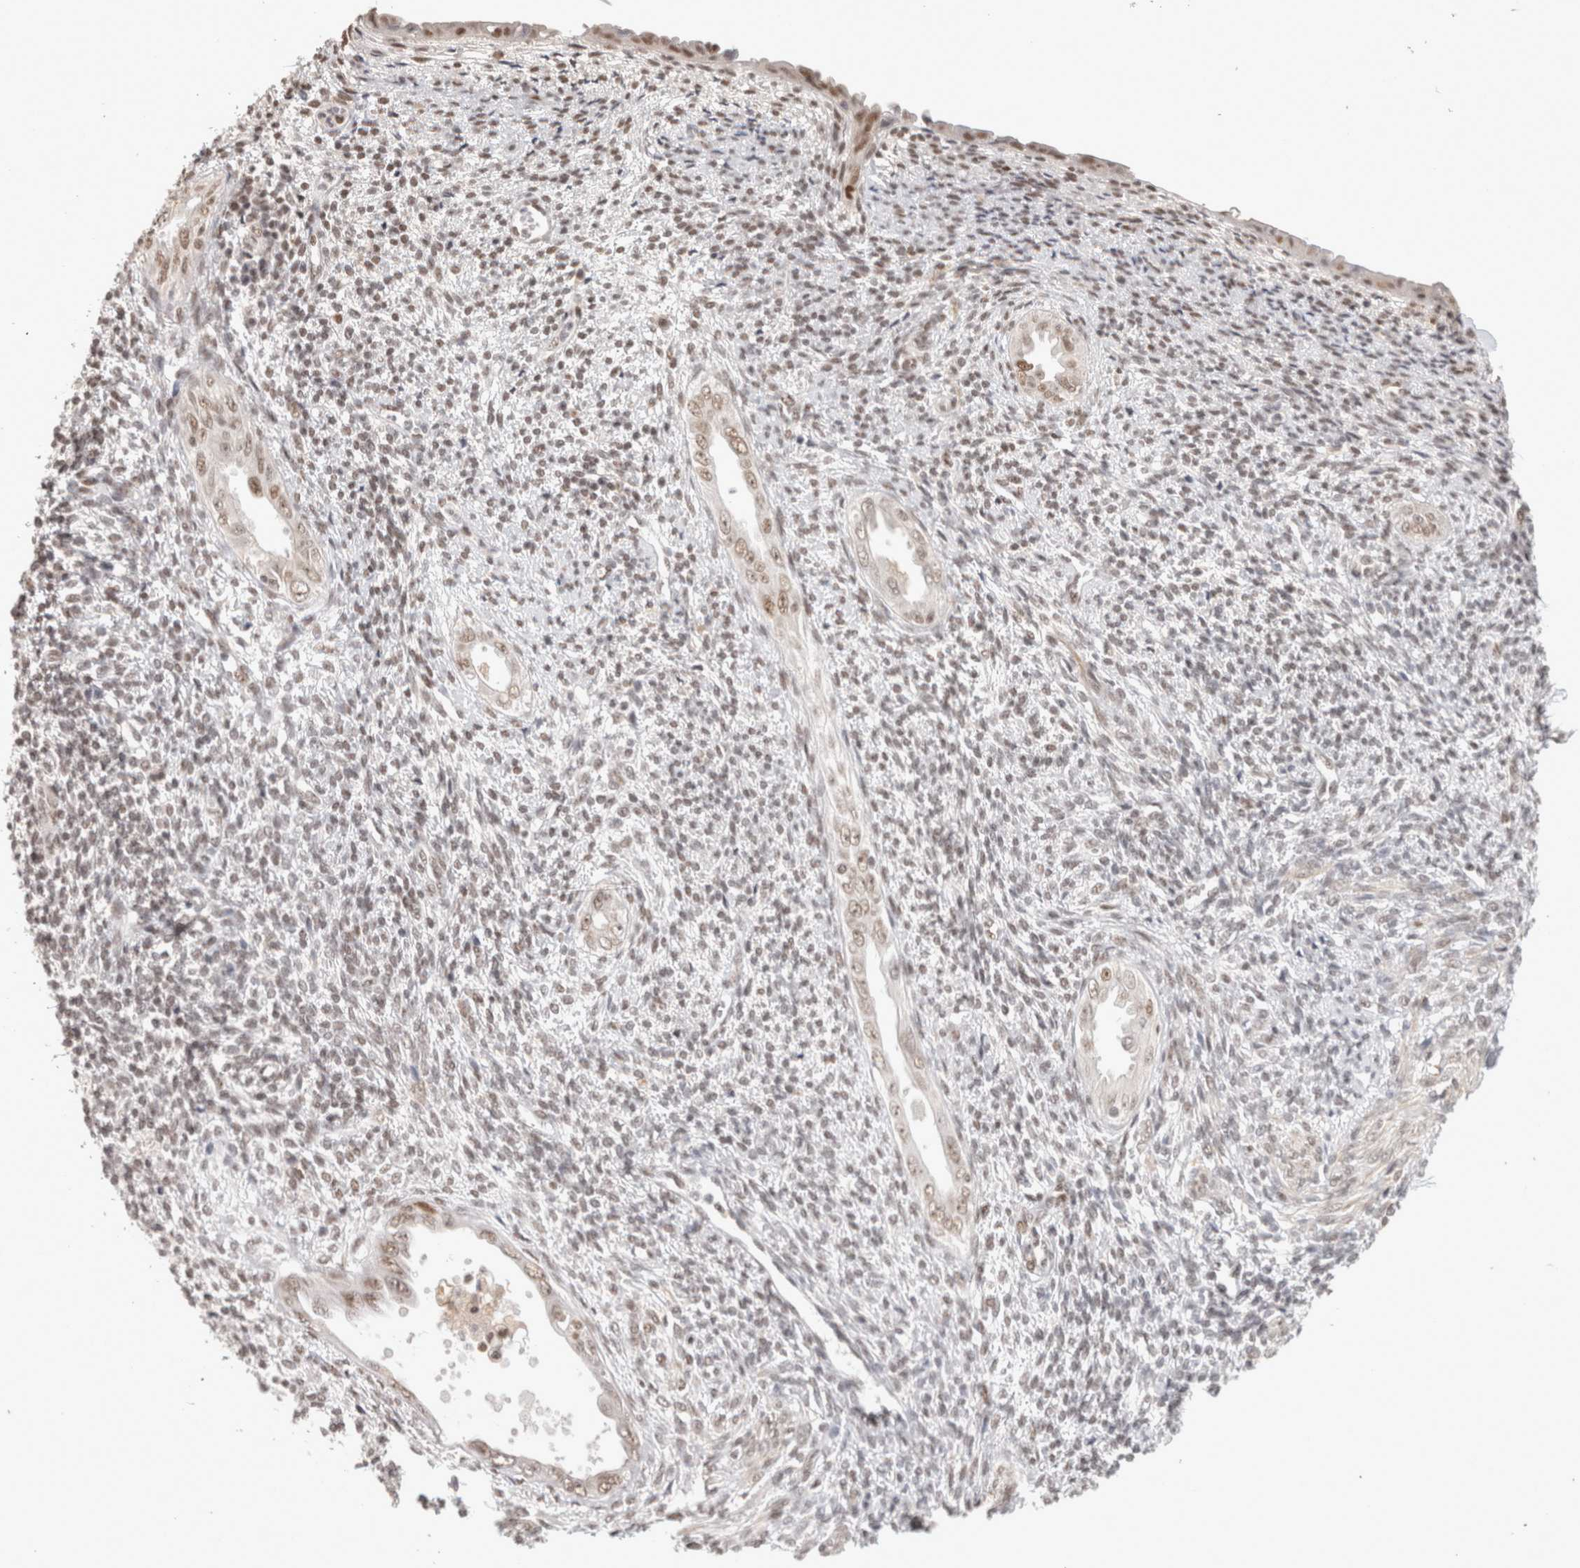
{"staining": {"intensity": "weak", "quantity": "25%-75%", "location": "nuclear"}, "tissue": "endometrium", "cell_type": "Cells in endometrial stroma", "image_type": "normal", "snomed": [{"axis": "morphology", "description": "Normal tissue, NOS"}, {"axis": "topography", "description": "Endometrium"}], "caption": "Normal endometrium displays weak nuclear expression in approximately 25%-75% of cells in endometrial stroma, visualized by immunohistochemistry. The staining was performed using DAB, with brown indicating positive protein expression. Nuclei are stained blue with hematoxylin.", "gene": "ZNF830", "patient": {"sex": "female", "age": 66}}